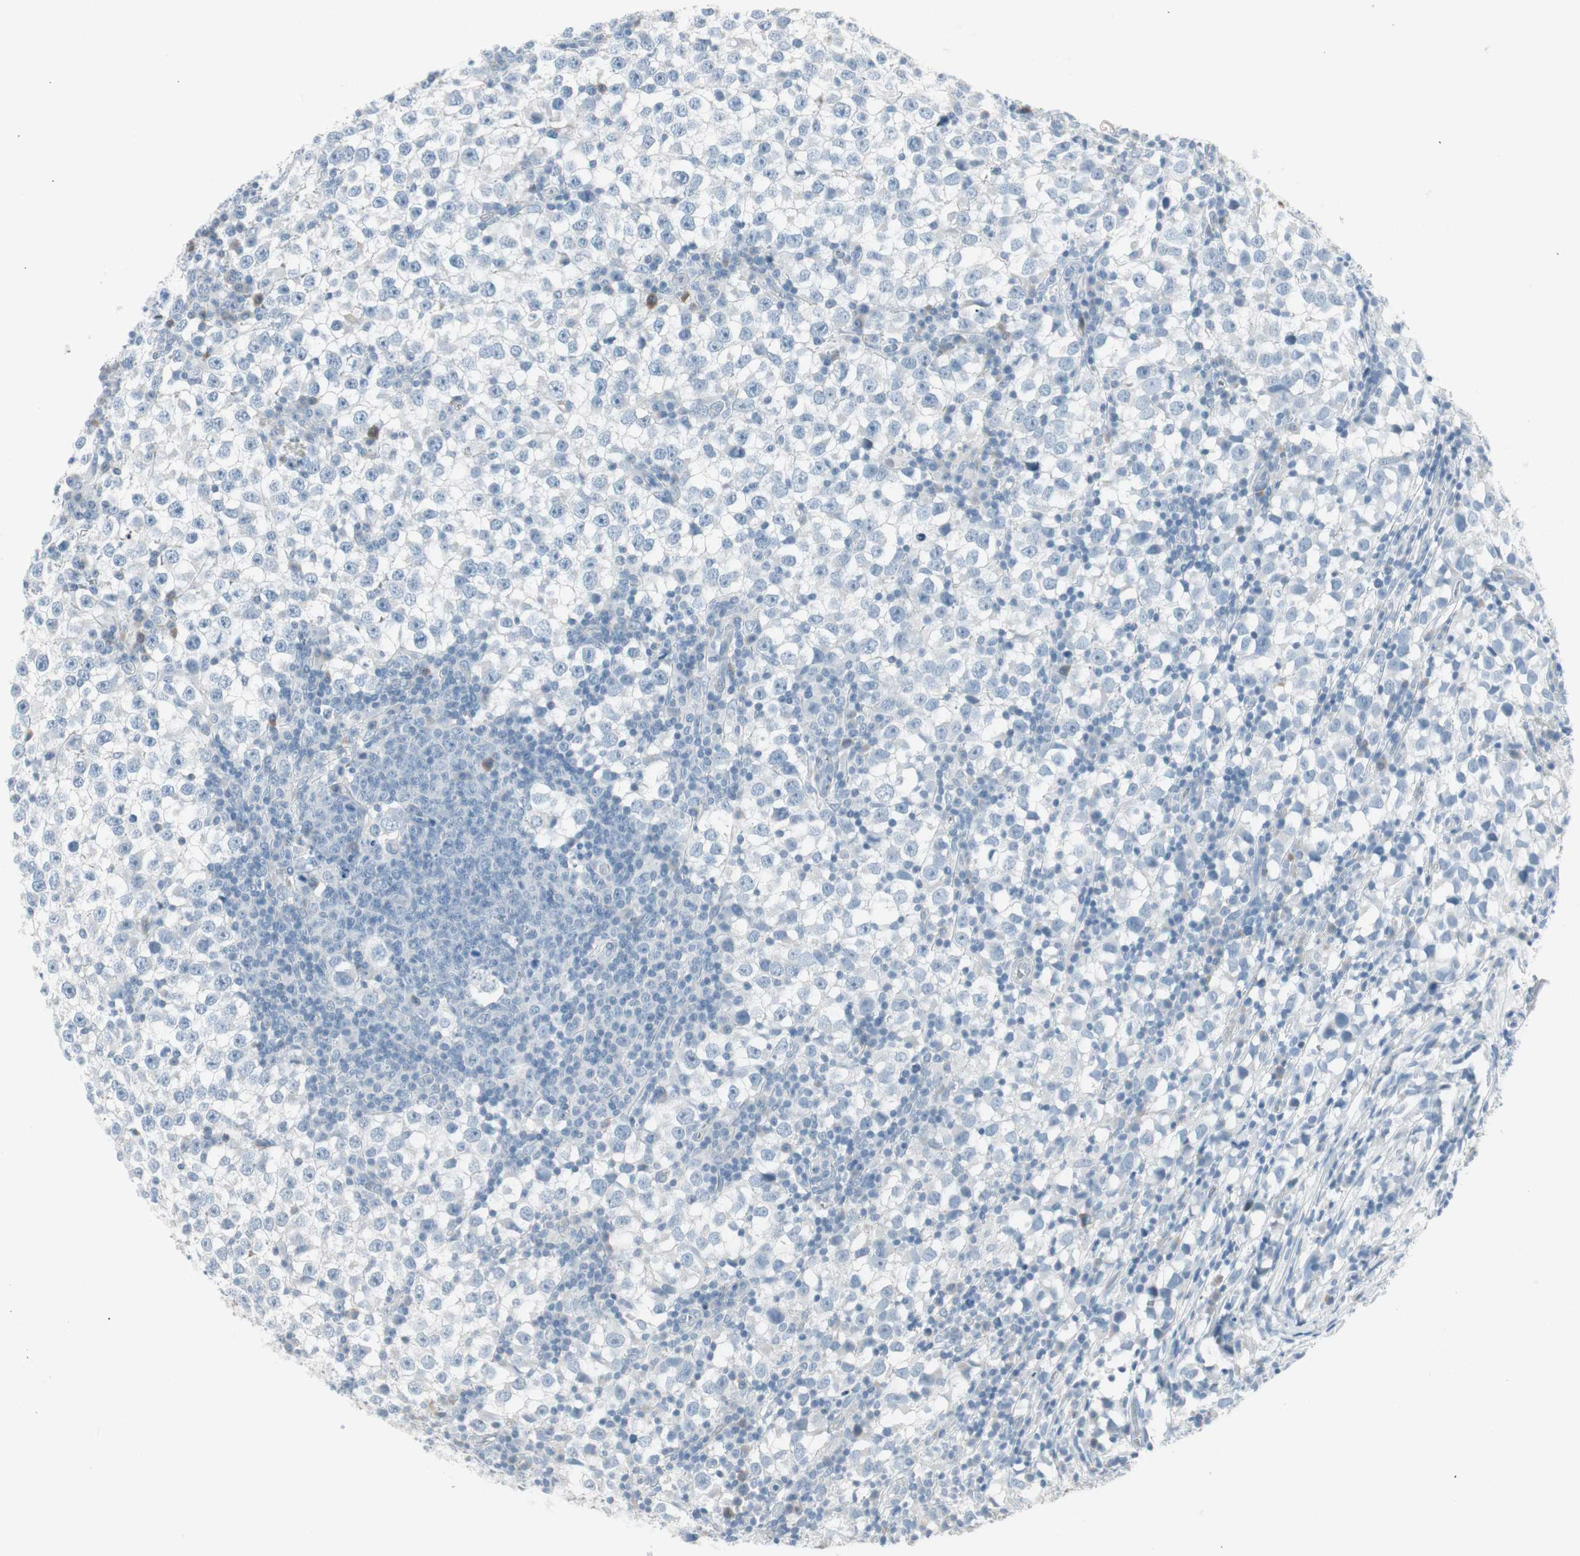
{"staining": {"intensity": "negative", "quantity": "none", "location": "none"}, "tissue": "testis cancer", "cell_type": "Tumor cells", "image_type": "cancer", "snomed": [{"axis": "morphology", "description": "Seminoma, NOS"}, {"axis": "topography", "description": "Testis"}], "caption": "The photomicrograph demonstrates no significant expression in tumor cells of seminoma (testis).", "gene": "AGR2", "patient": {"sex": "male", "age": 65}}